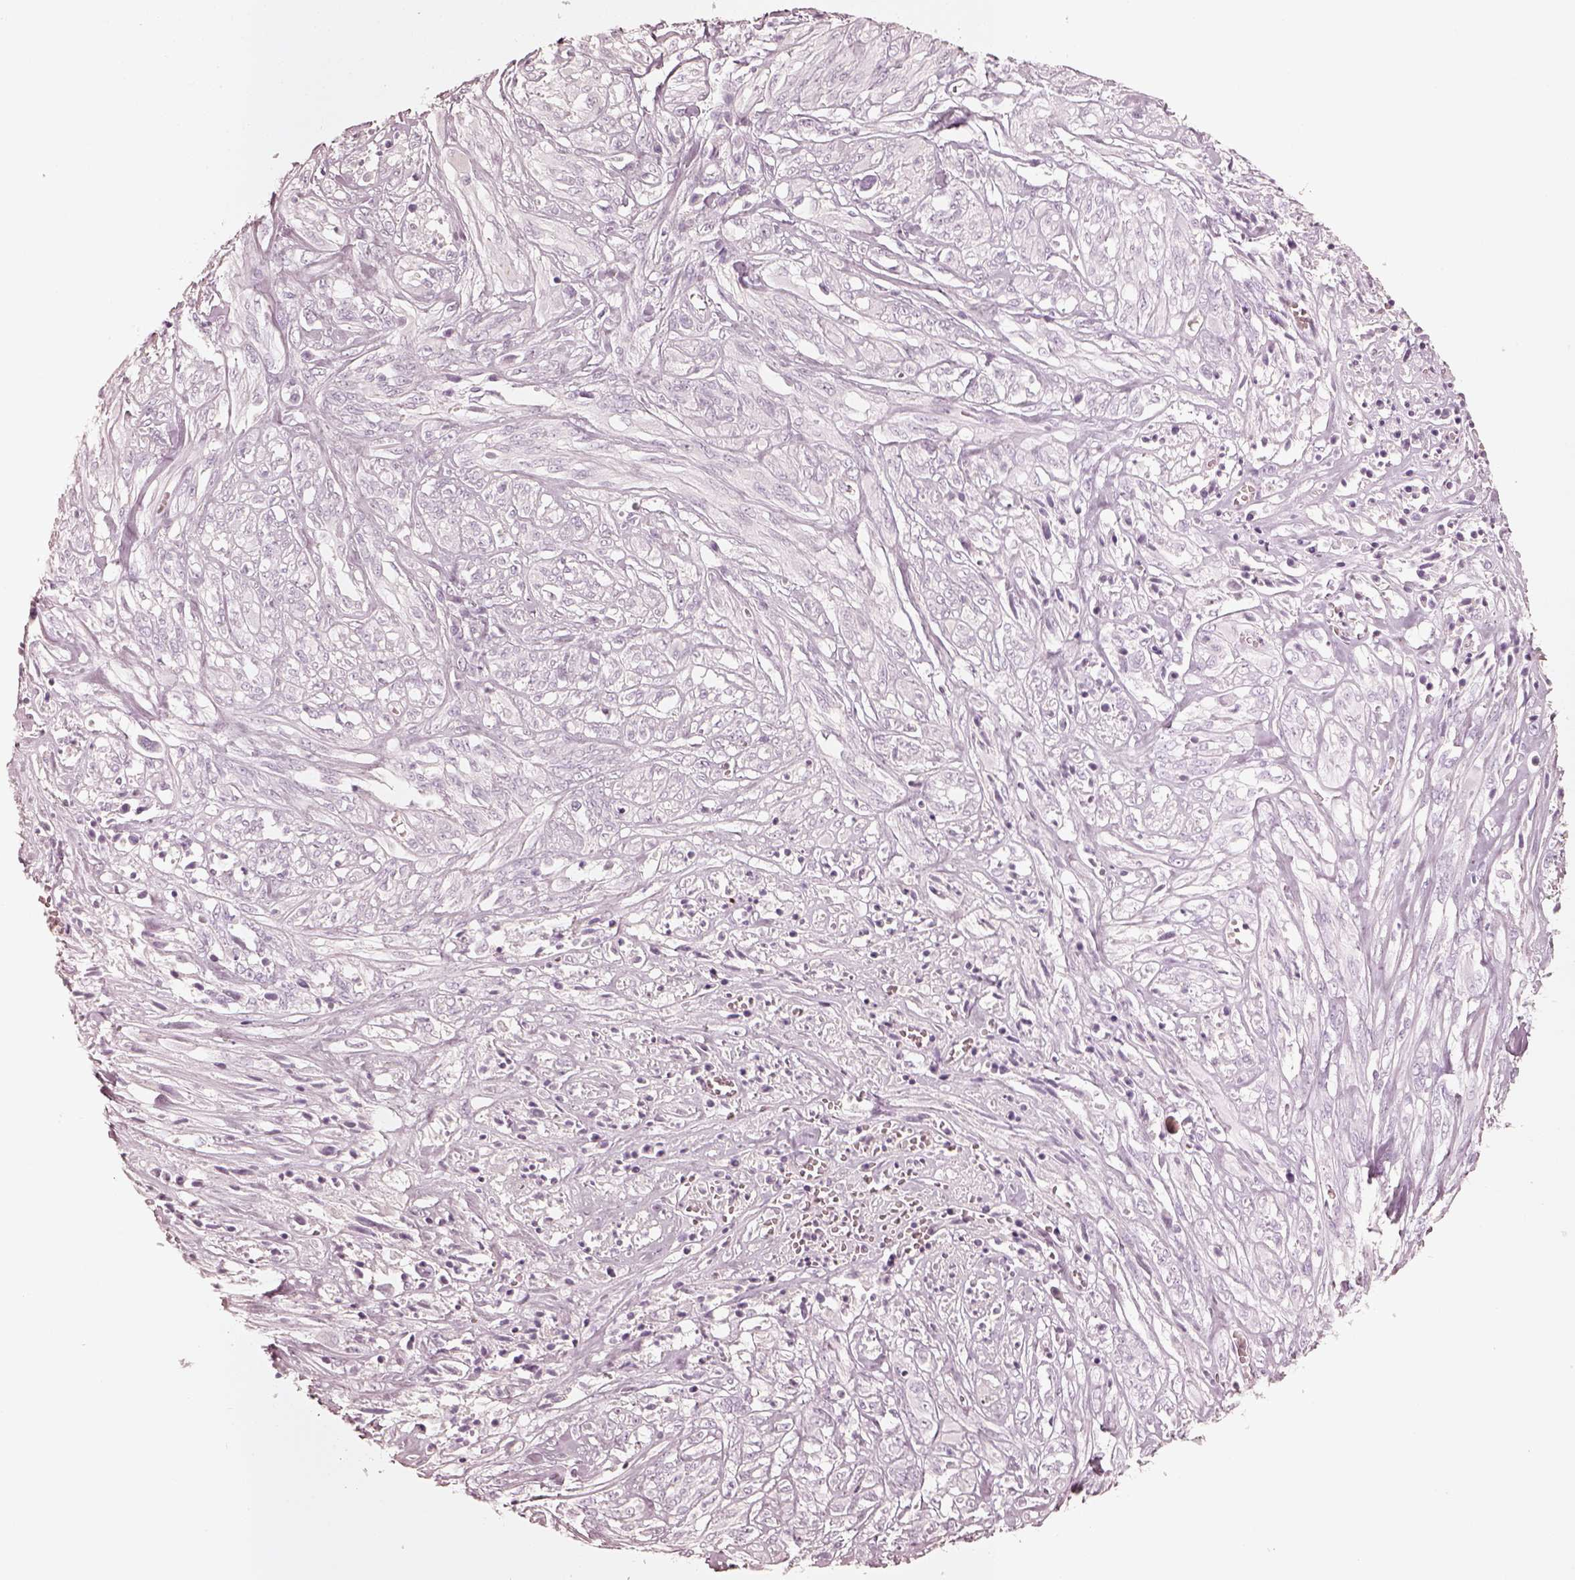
{"staining": {"intensity": "negative", "quantity": "none", "location": "none"}, "tissue": "melanoma", "cell_type": "Tumor cells", "image_type": "cancer", "snomed": [{"axis": "morphology", "description": "Malignant melanoma, NOS"}, {"axis": "topography", "description": "Skin"}], "caption": "DAB immunohistochemical staining of malignant melanoma displays no significant positivity in tumor cells. The staining is performed using DAB brown chromogen with nuclei counter-stained in using hematoxylin.", "gene": "KRT72", "patient": {"sex": "female", "age": 91}}